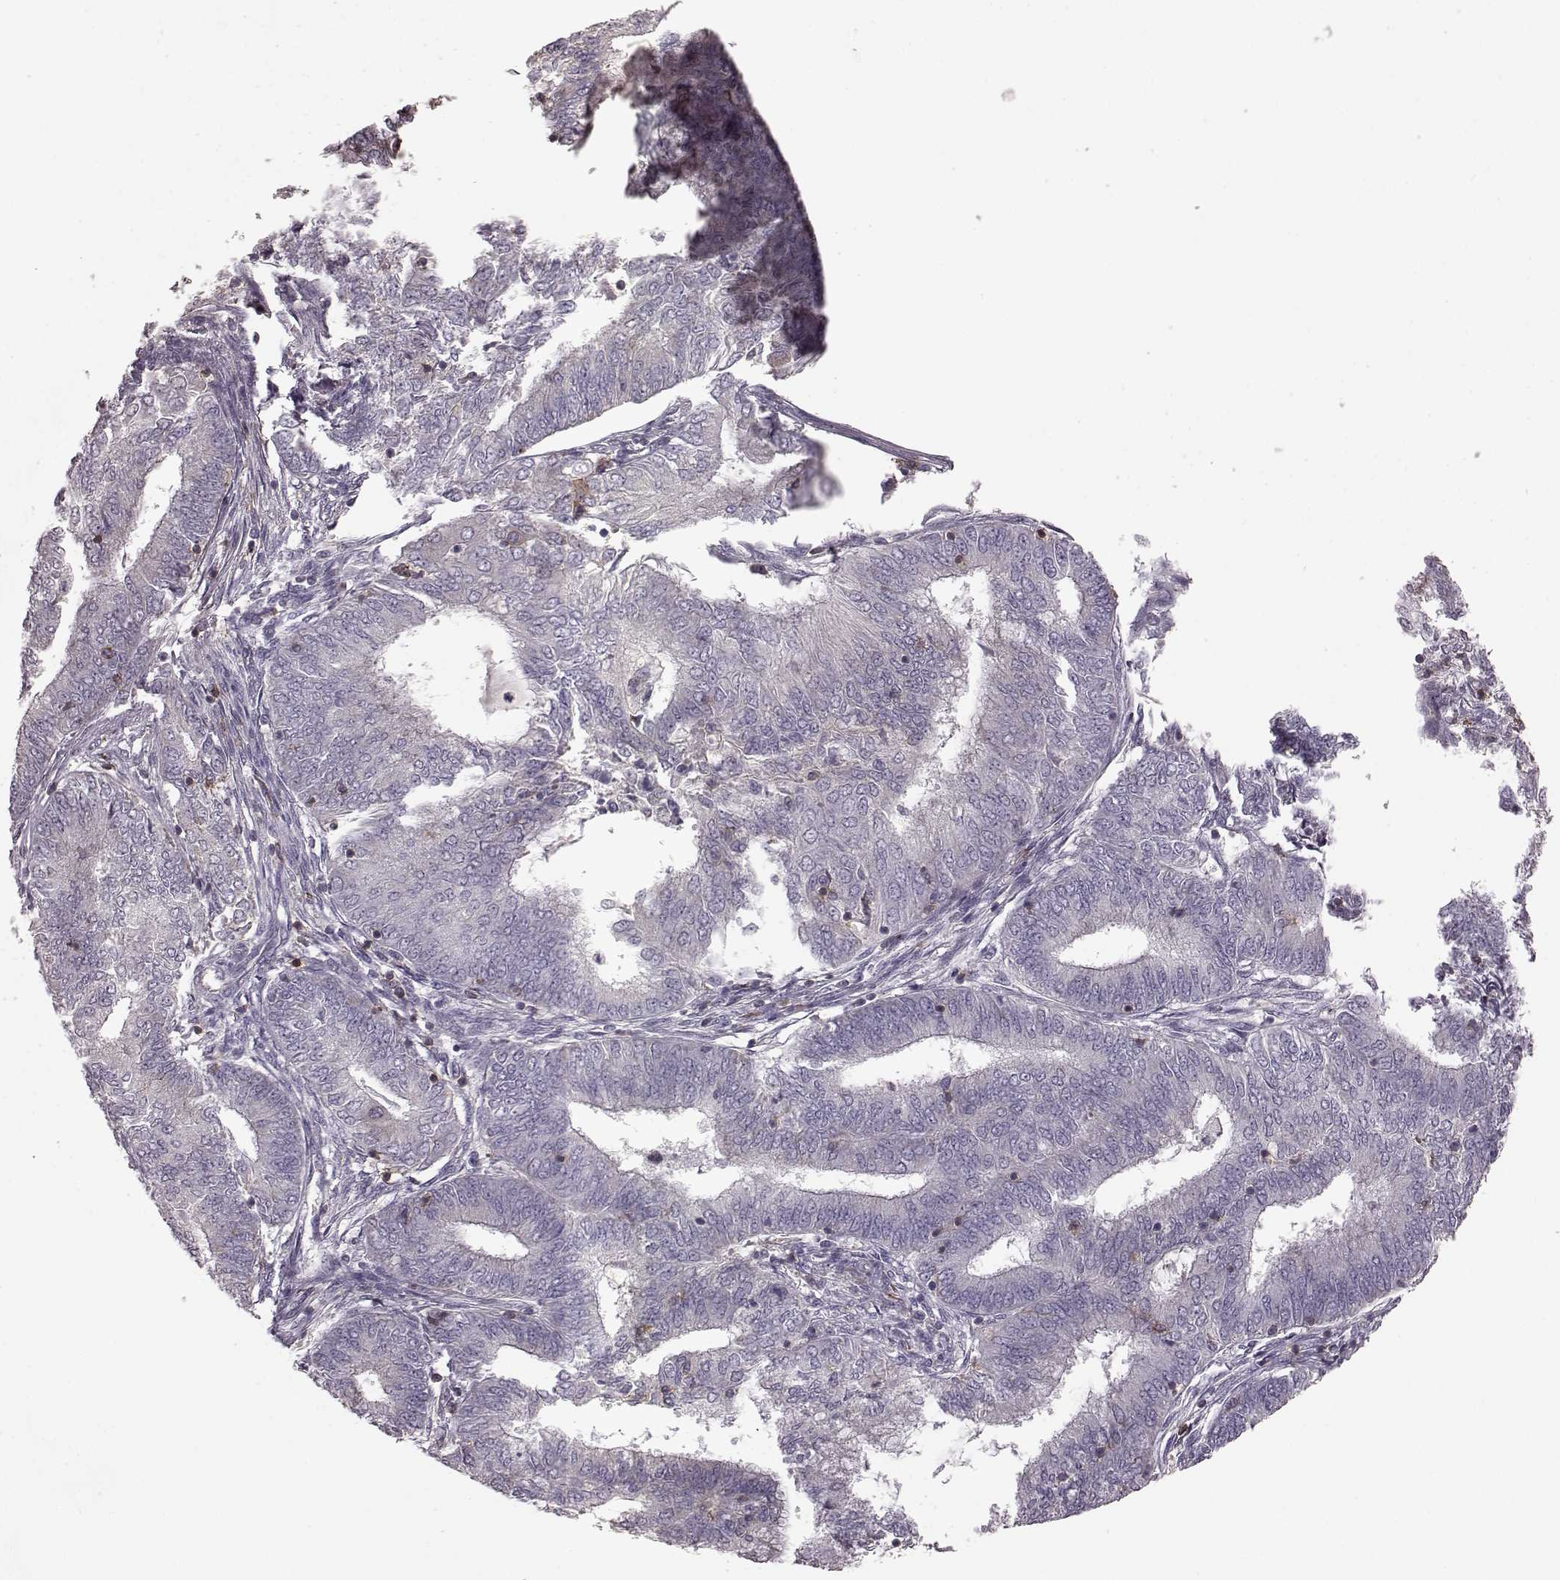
{"staining": {"intensity": "negative", "quantity": "none", "location": "none"}, "tissue": "endometrial cancer", "cell_type": "Tumor cells", "image_type": "cancer", "snomed": [{"axis": "morphology", "description": "Adenocarcinoma, NOS"}, {"axis": "topography", "description": "Endometrium"}], "caption": "Protein analysis of endometrial cancer demonstrates no significant expression in tumor cells. (Stains: DAB (3,3'-diaminobenzidine) immunohistochemistry (IHC) with hematoxylin counter stain, Microscopy: brightfield microscopy at high magnification).", "gene": "PDCD1", "patient": {"sex": "female", "age": 62}}